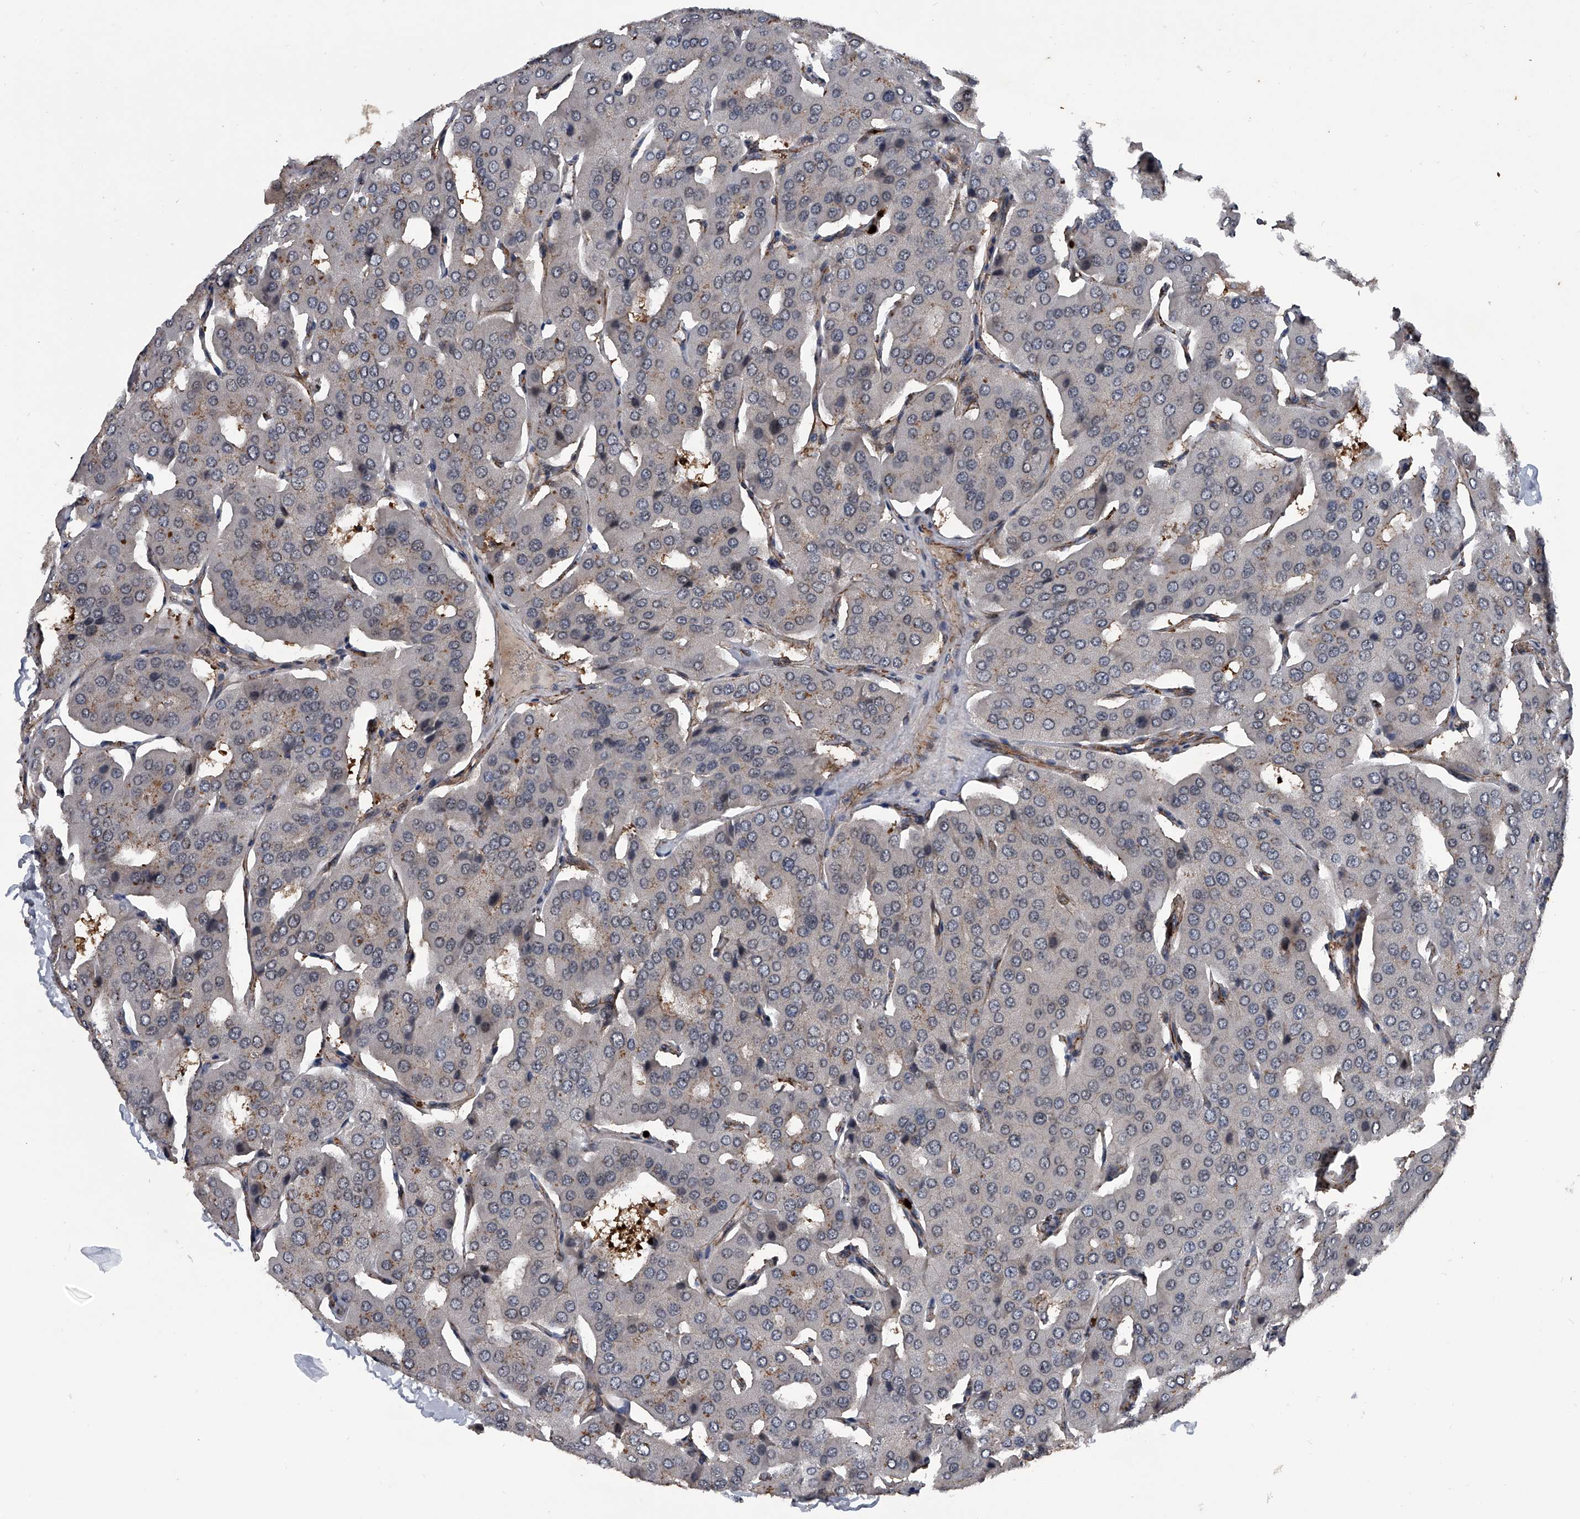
{"staining": {"intensity": "weak", "quantity": "<25%", "location": "cytoplasmic/membranous"}, "tissue": "parathyroid gland", "cell_type": "Glandular cells", "image_type": "normal", "snomed": [{"axis": "morphology", "description": "Normal tissue, NOS"}, {"axis": "morphology", "description": "Adenoma, NOS"}, {"axis": "topography", "description": "Parathyroid gland"}], "caption": "This is an IHC image of benign parathyroid gland. There is no positivity in glandular cells.", "gene": "MAPKAP1", "patient": {"sex": "female", "age": 86}}